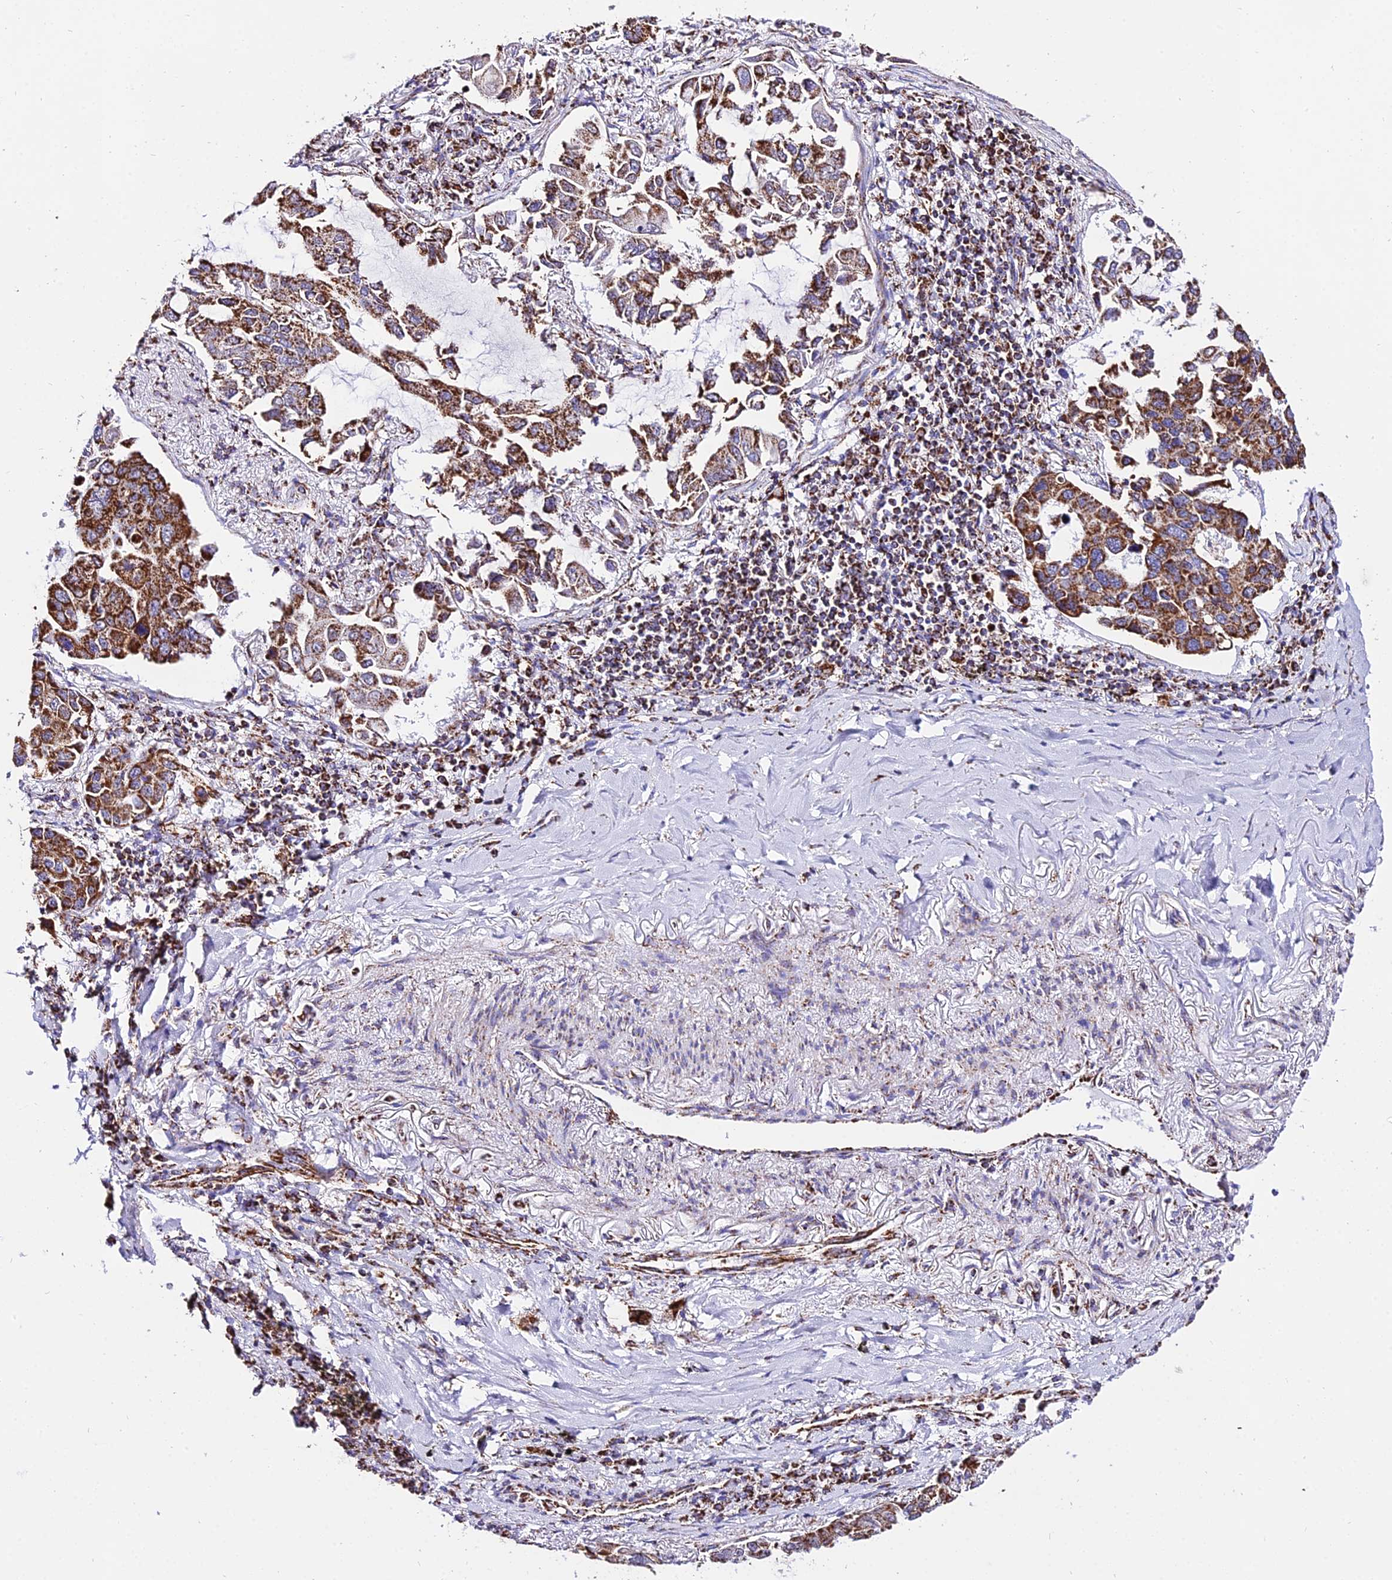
{"staining": {"intensity": "moderate", "quantity": ">75%", "location": "cytoplasmic/membranous"}, "tissue": "lung cancer", "cell_type": "Tumor cells", "image_type": "cancer", "snomed": [{"axis": "morphology", "description": "Adenocarcinoma, NOS"}, {"axis": "topography", "description": "Lung"}], "caption": "This photomicrograph reveals immunohistochemistry (IHC) staining of adenocarcinoma (lung), with medium moderate cytoplasmic/membranous positivity in approximately >75% of tumor cells.", "gene": "ATP5PD", "patient": {"sex": "male", "age": 64}}